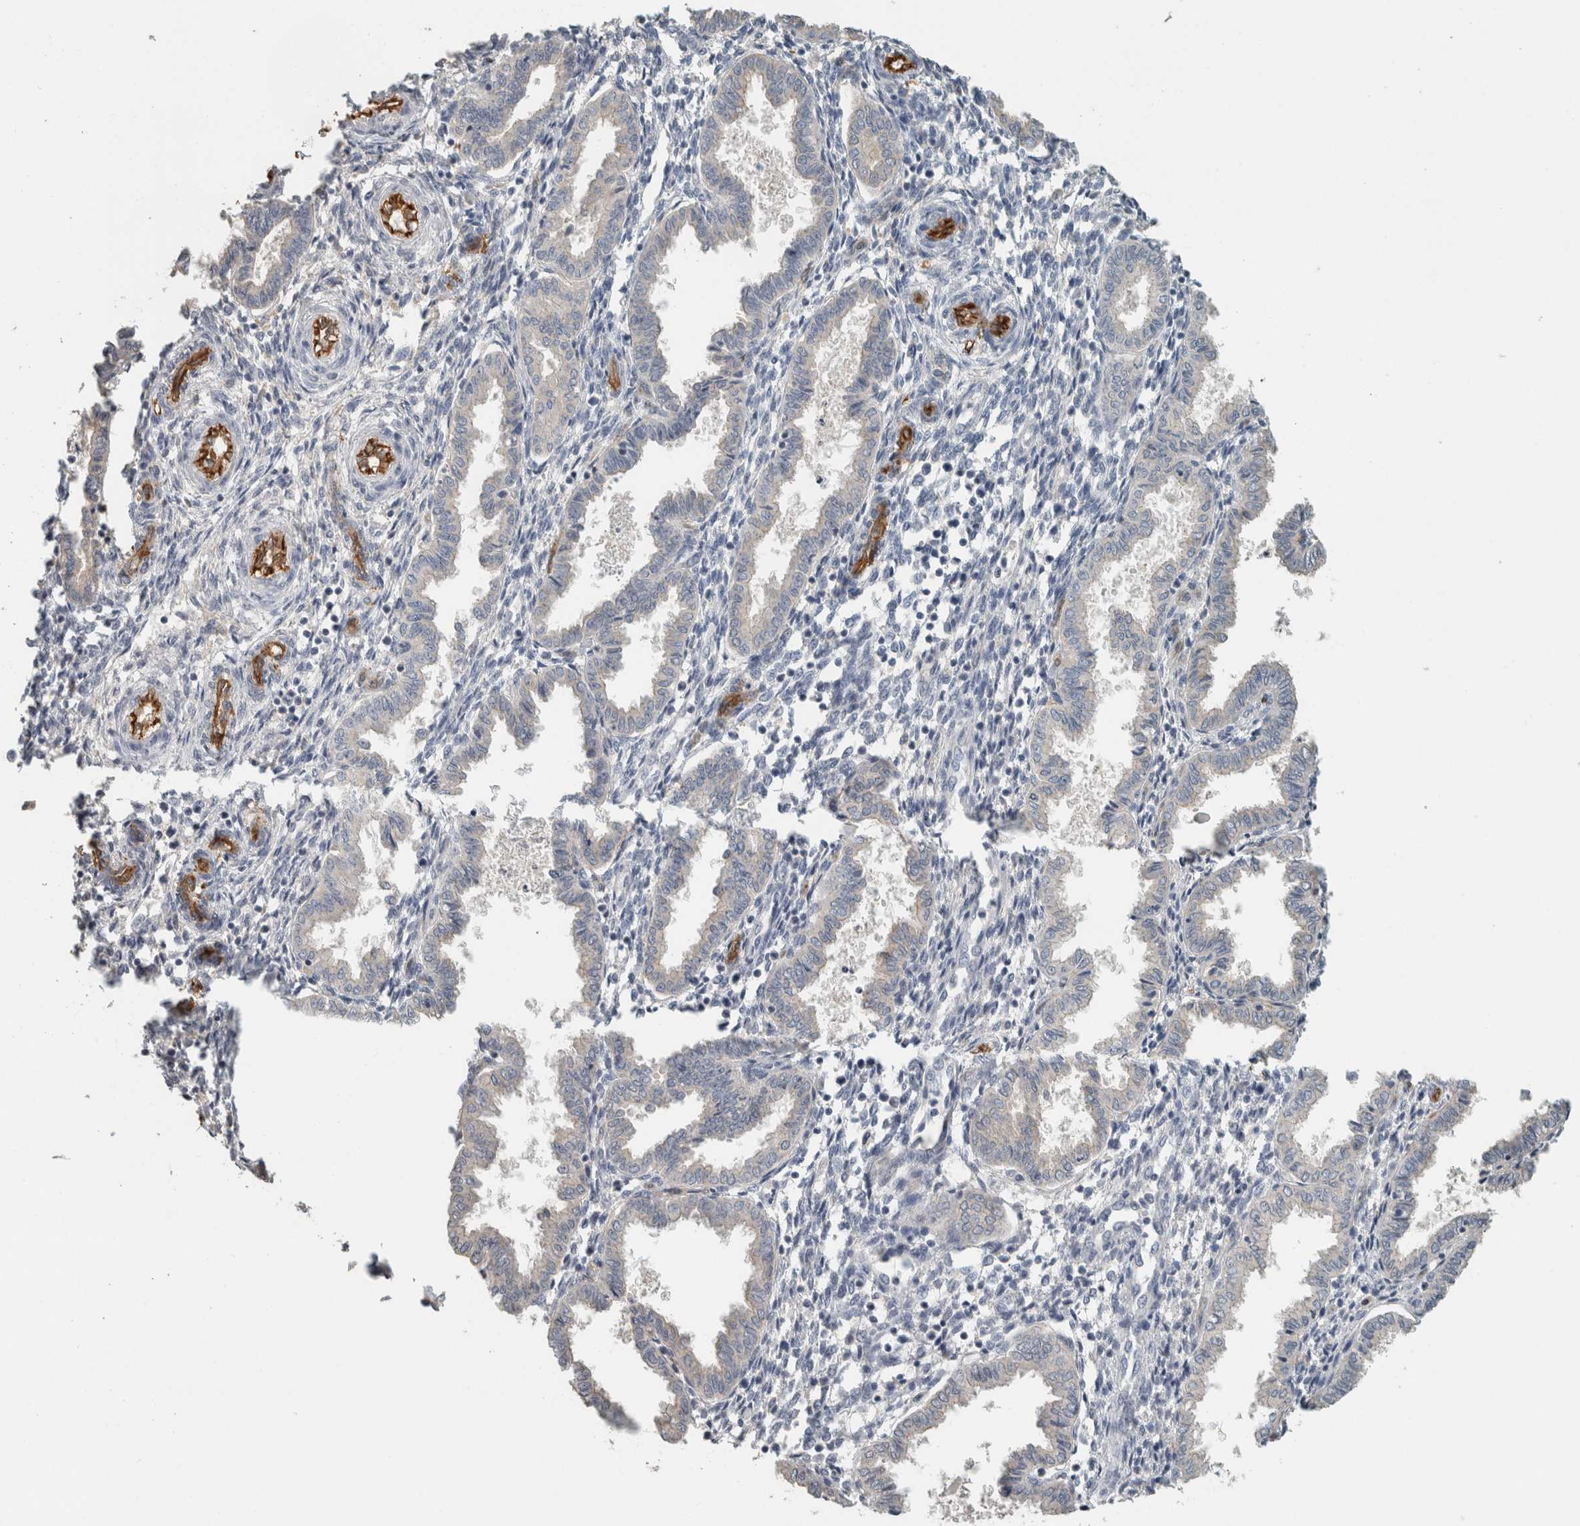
{"staining": {"intensity": "negative", "quantity": "none", "location": "none"}, "tissue": "endometrium", "cell_type": "Cells in endometrial stroma", "image_type": "normal", "snomed": [{"axis": "morphology", "description": "Normal tissue, NOS"}, {"axis": "topography", "description": "Endometrium"}], "caption": "Immunohistochemistry (IHC) of unremarkable human endometrium reveals no expression in cells in endometrial stroma.", "gene": "SCIN", "patient": {"sex": "female", "age": 33}}